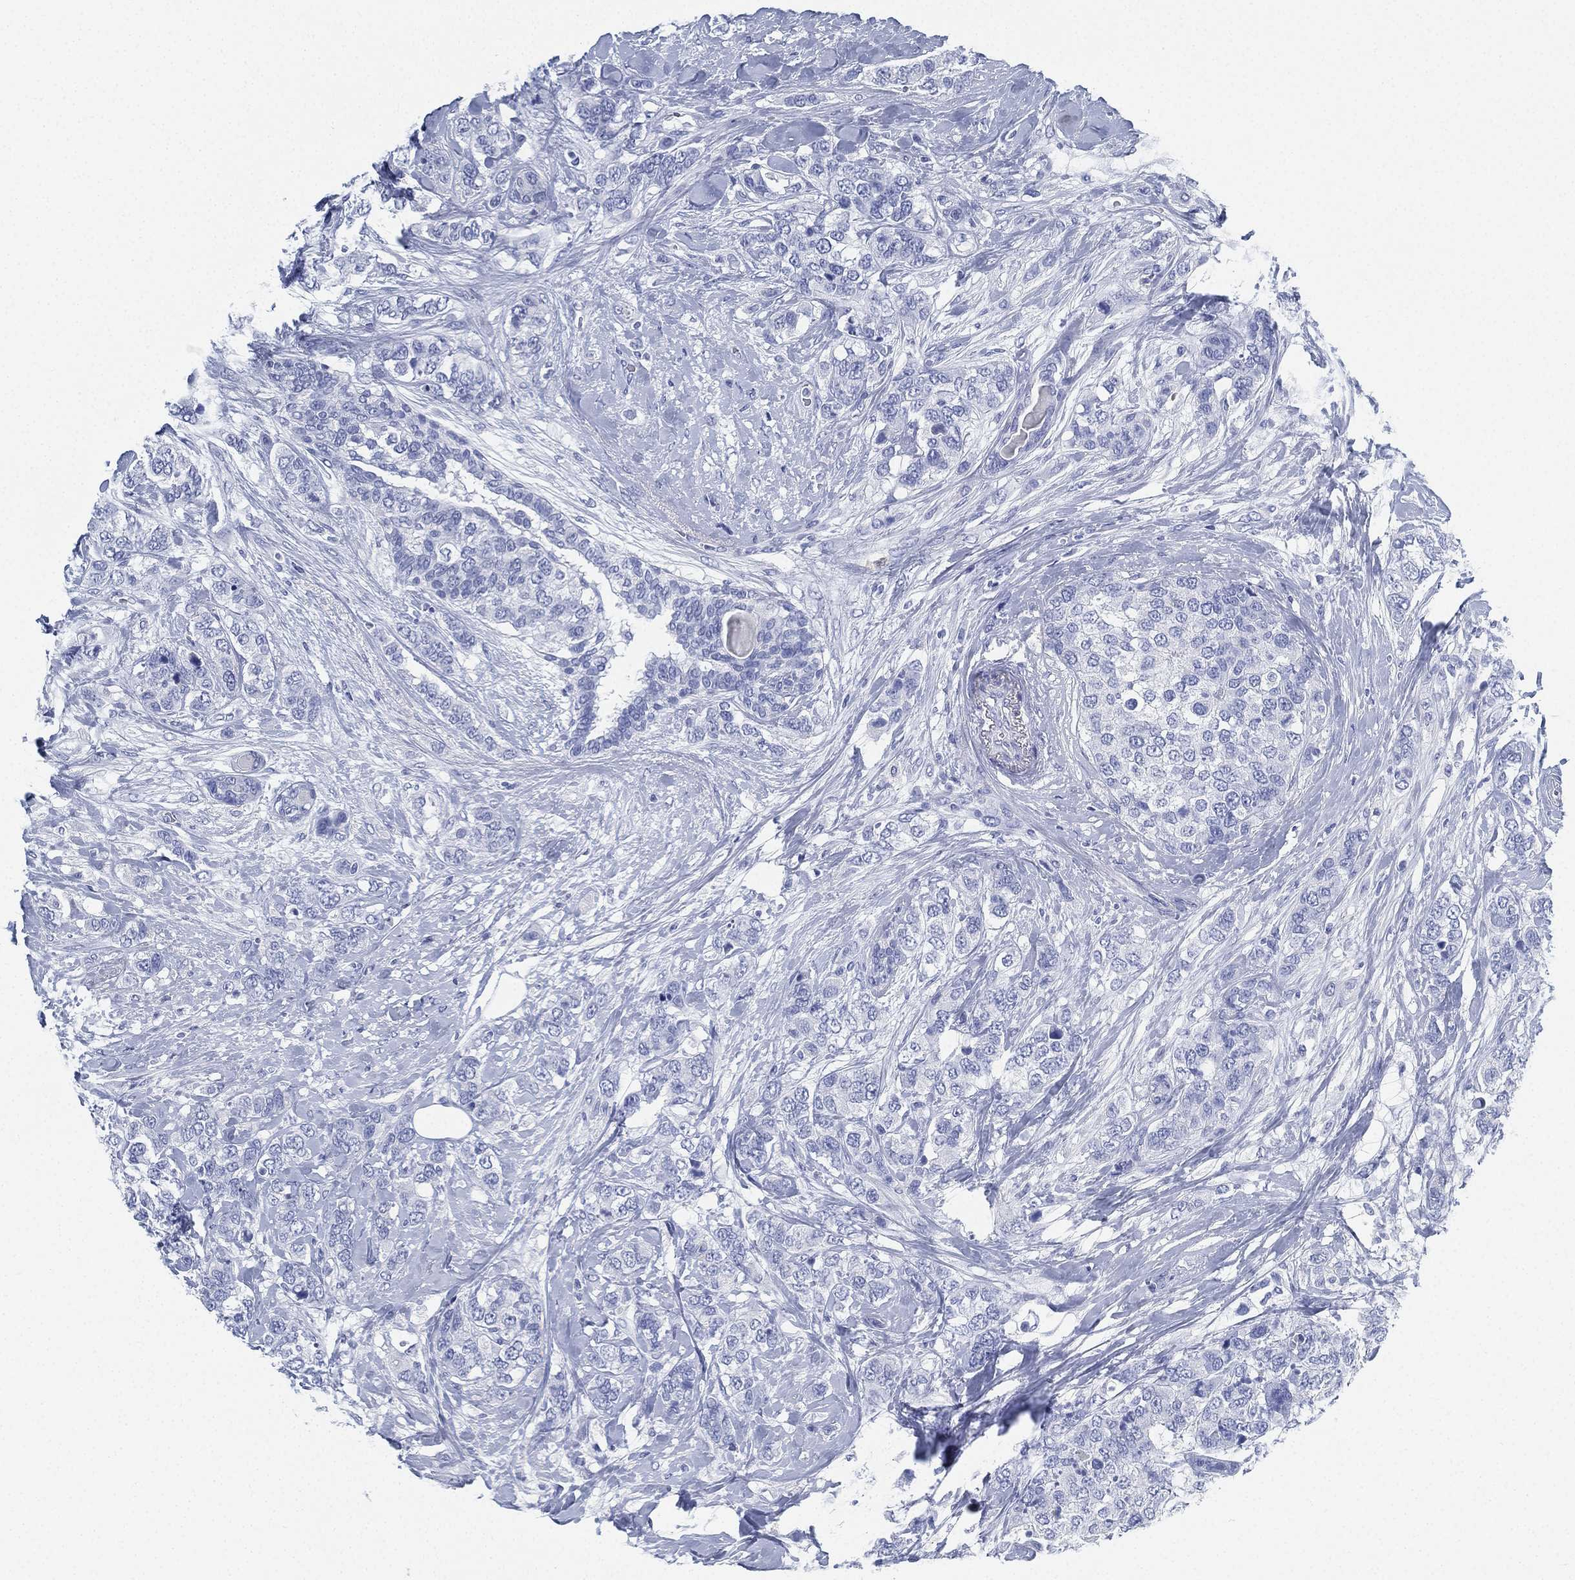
{"staining": {"intensity": "negative", "quantity": "none", "location": "none"}, "tissue": "breast cancer", "cell_type": "Tumor cells", "image_type": "cancer", "snomed": [{"axis": "morphology", "description": "Lobular carcinoma"}, {"axis": "topography", "description": "Breast"}], "caption": "Tumor cells show no significant staining in breast cancer.", "gene": "DEFB121", "patient": {"sex": "female", "age": 59}}